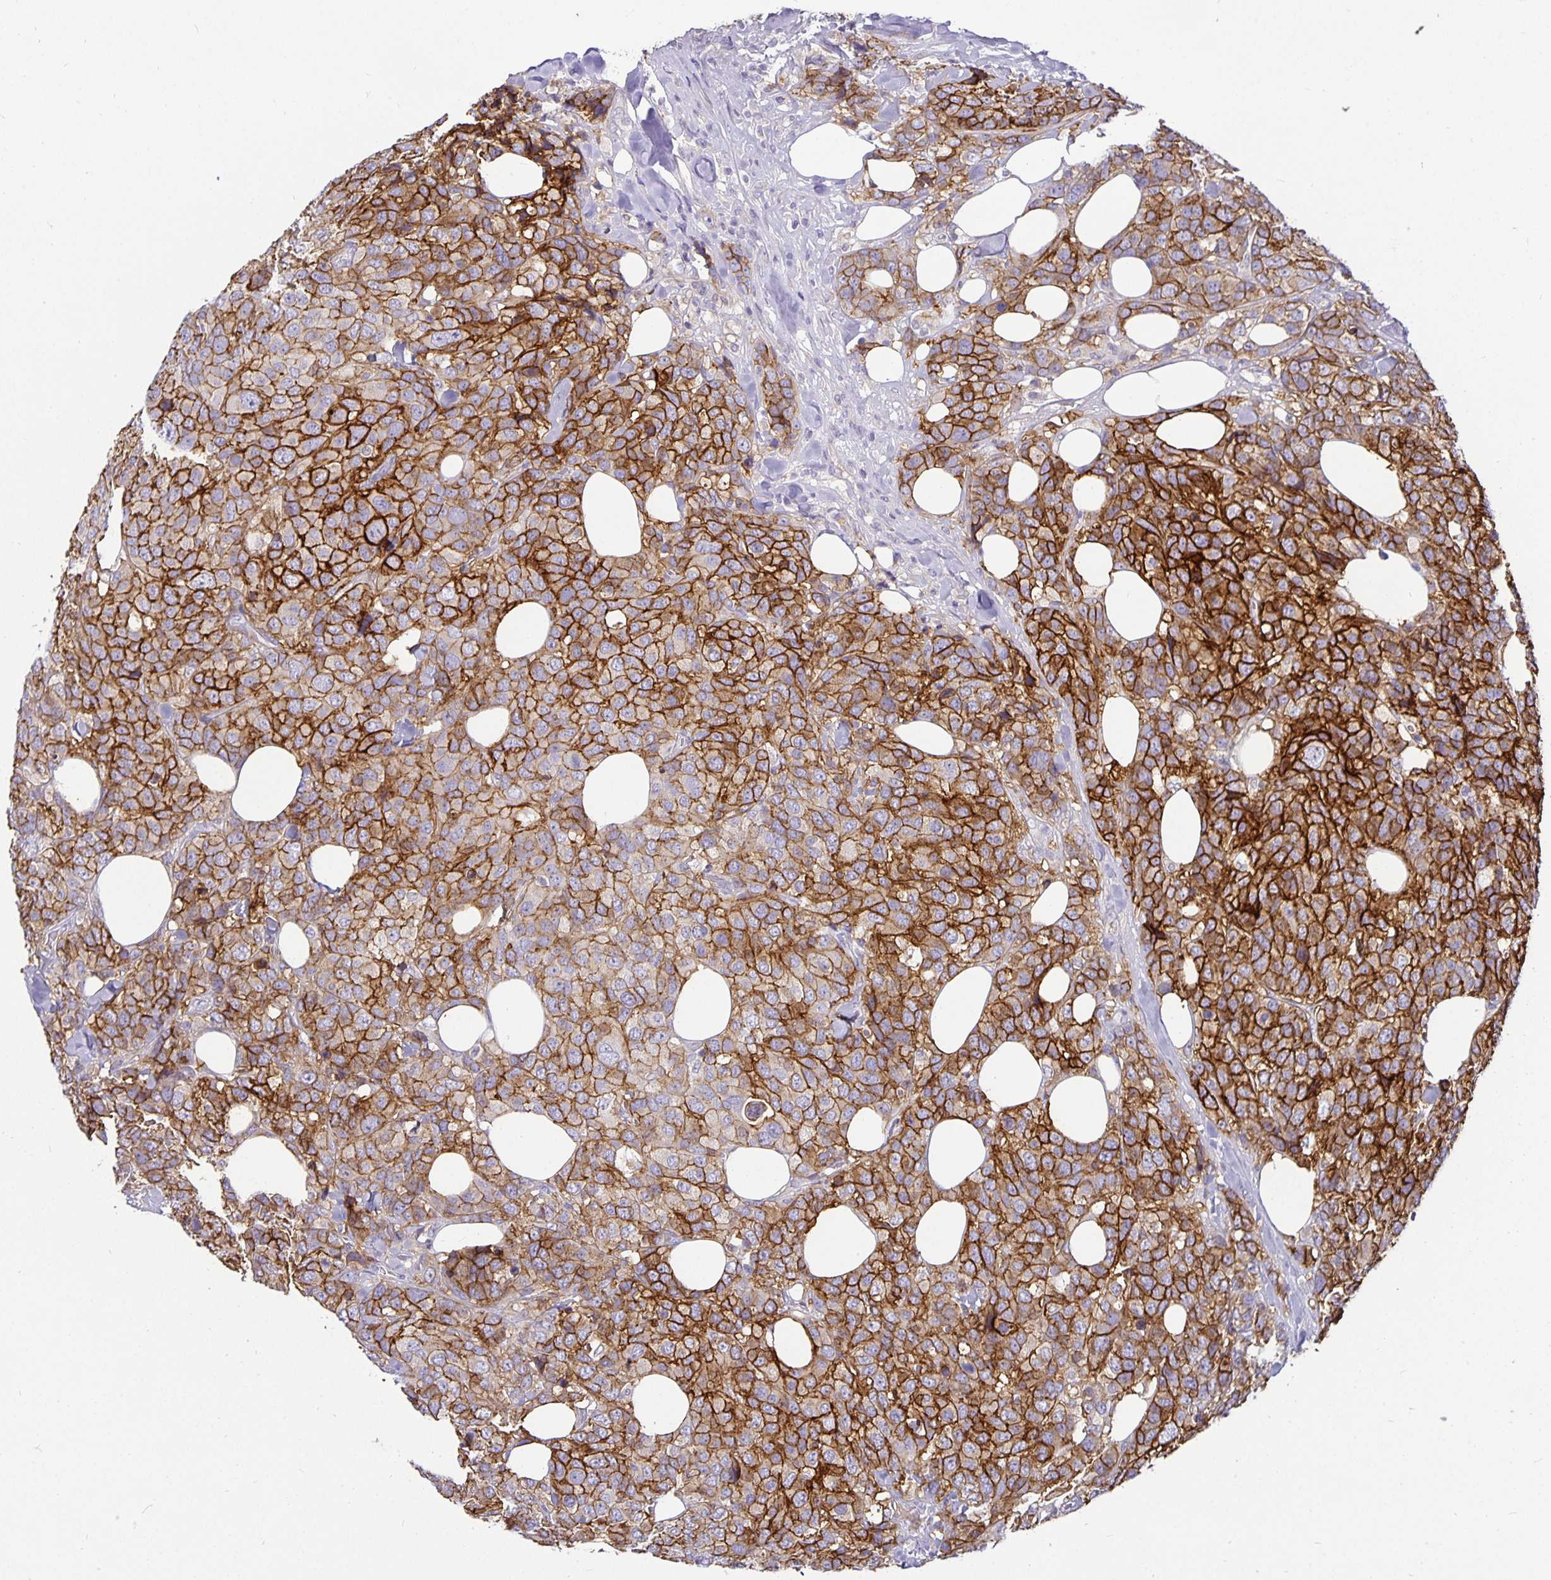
{"staining": {"intensity": "strong", "quantity": ">75%", "location": "cytoplasmic/membranous"}, "tissue": "breast cancer", "cell_type": "Tumor cells", "image_type": "cancer", "snomed": [{"axis": "morphology", "description": "Lobular carcinoma"}, {"axis": "topography", "description": "Breast"}], "caption": "Lobular carcinoma (breast) stained for a protein displays strong cytoplasmic/membranous positivity in tumor cells.", "gene": "CA12", "patient": {"sex": "female", "age": 59}}